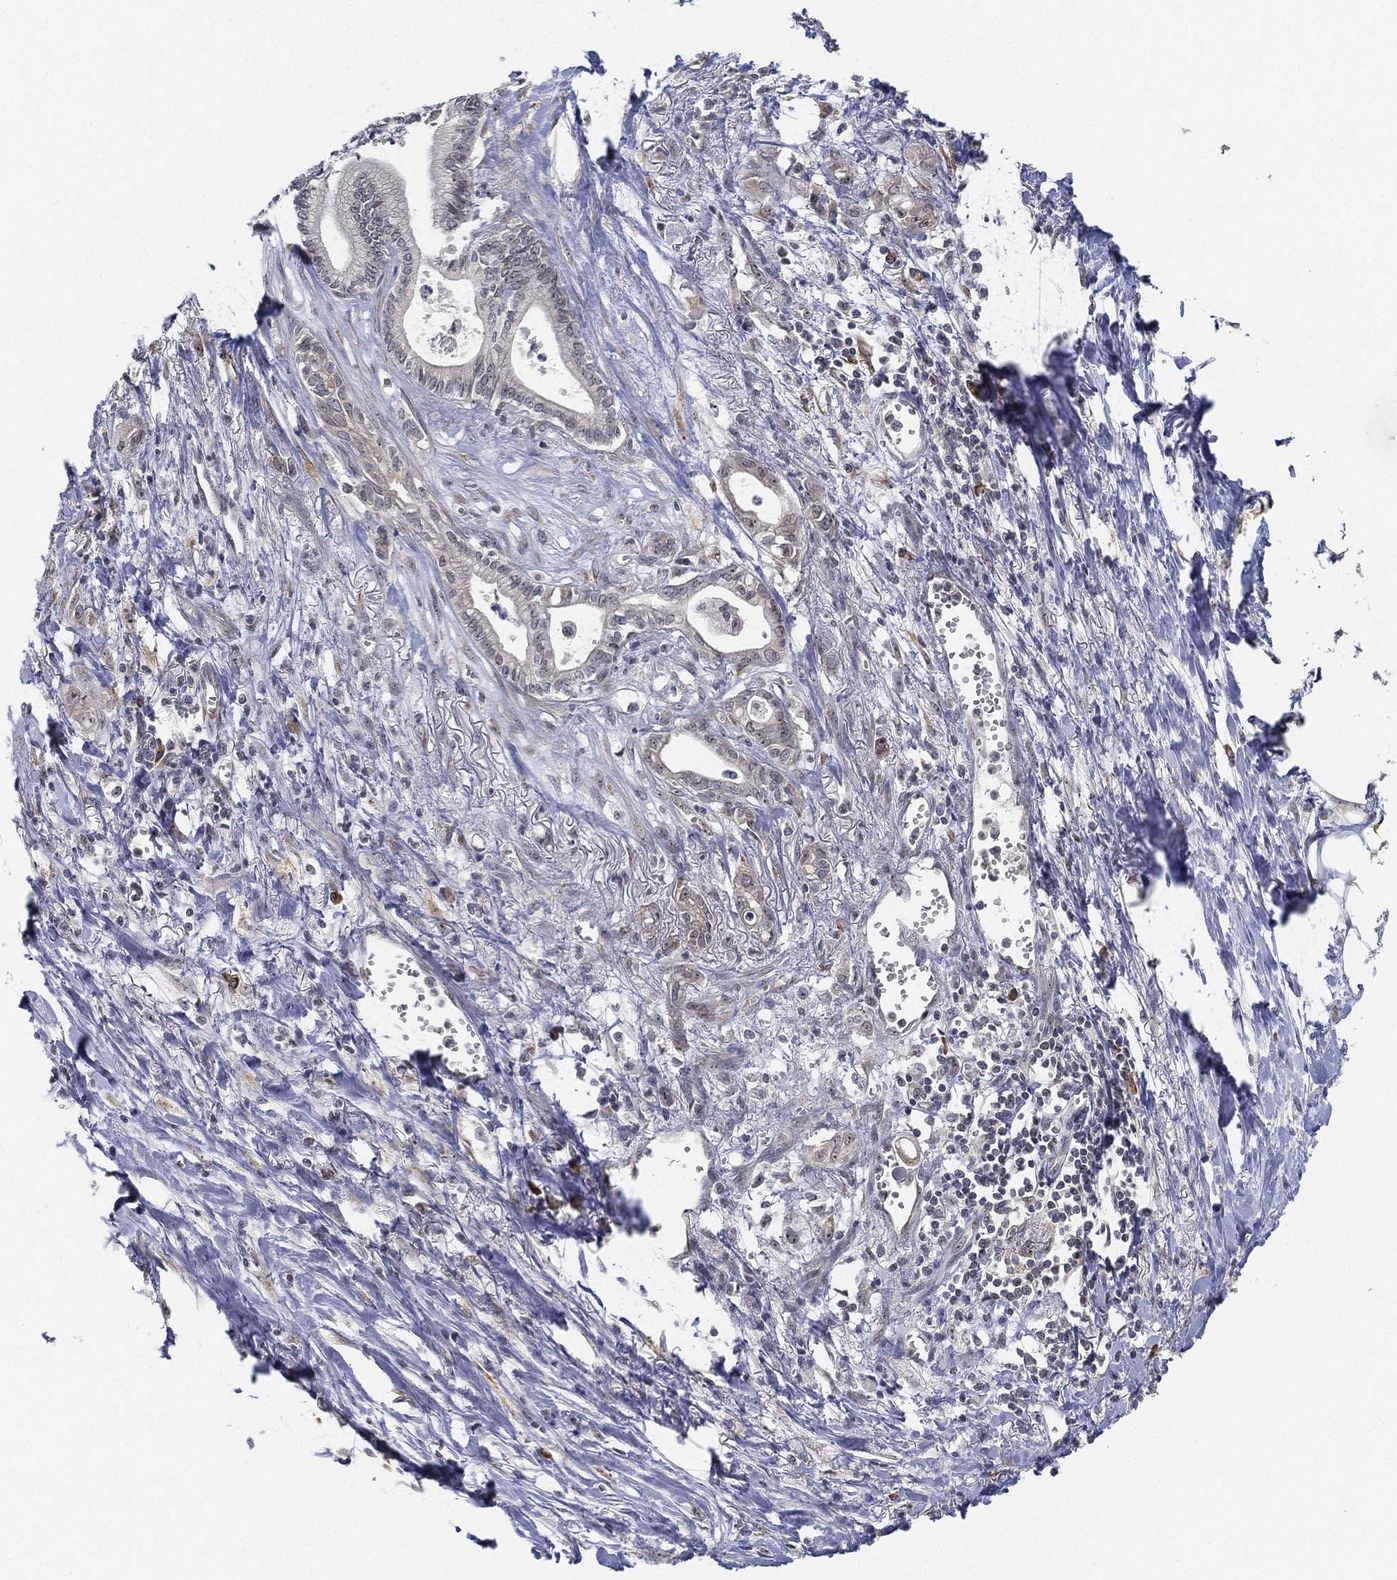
{"staining": {"intensity": "negative", "quantity": "none", "location": "none"}, "tissue": "pancreatic cancer", "cell_type": "Tumor cells", "image_type": "cancer", "snomed": [{"axis": "morphology", "description": "Adenocarcinoma, NOS"}, {"axis": "topography", "description": "Pancreas"}], "caption": "Protein analysis of pancreatic cancer (adenocarcinoma) shows no significant expression in tumor cells.", "gene": "PPP1R16B", "patient": {"sex": "male", "age": 71}}